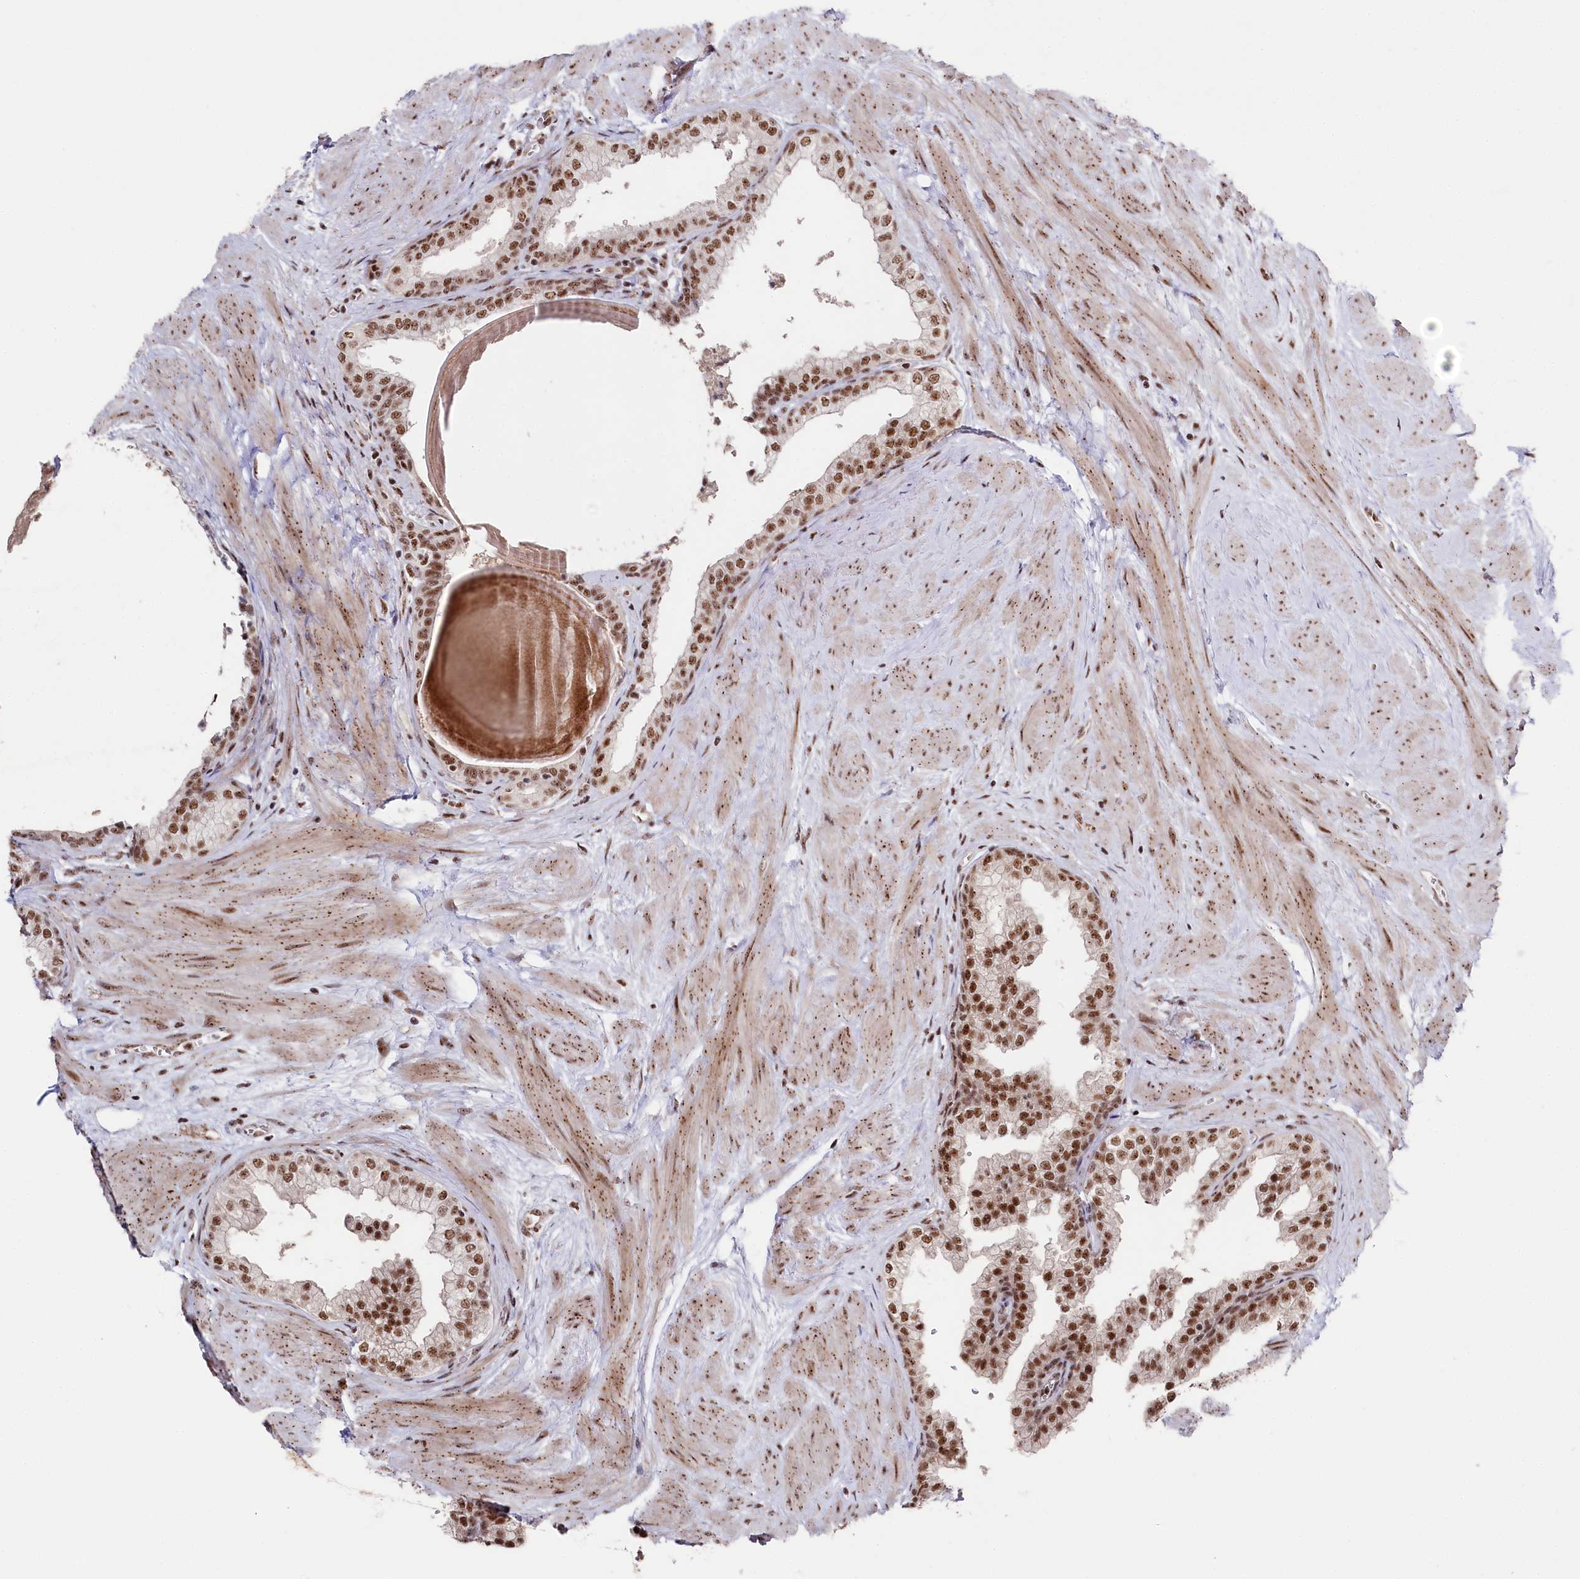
{"staining": {"intensity": "moderate", "quantity": ">75%", "location": "nuclear"}, "tissue": "prostate", "cell_type": "Glandular cells", "image_type": "normal", "snomed": [{"axis": "morphology", "description": "Normal tissue, NOS"}, {"axis": "topography", "description": "Prostate"}], "caption": "Approximately >75% of glandular cells in benign prostate display moderate nuclear protein expression as visualized by brown immunohistochemical staining.", "gene": "POLR2H", "patient": {"sex": "male", "age": 48}}